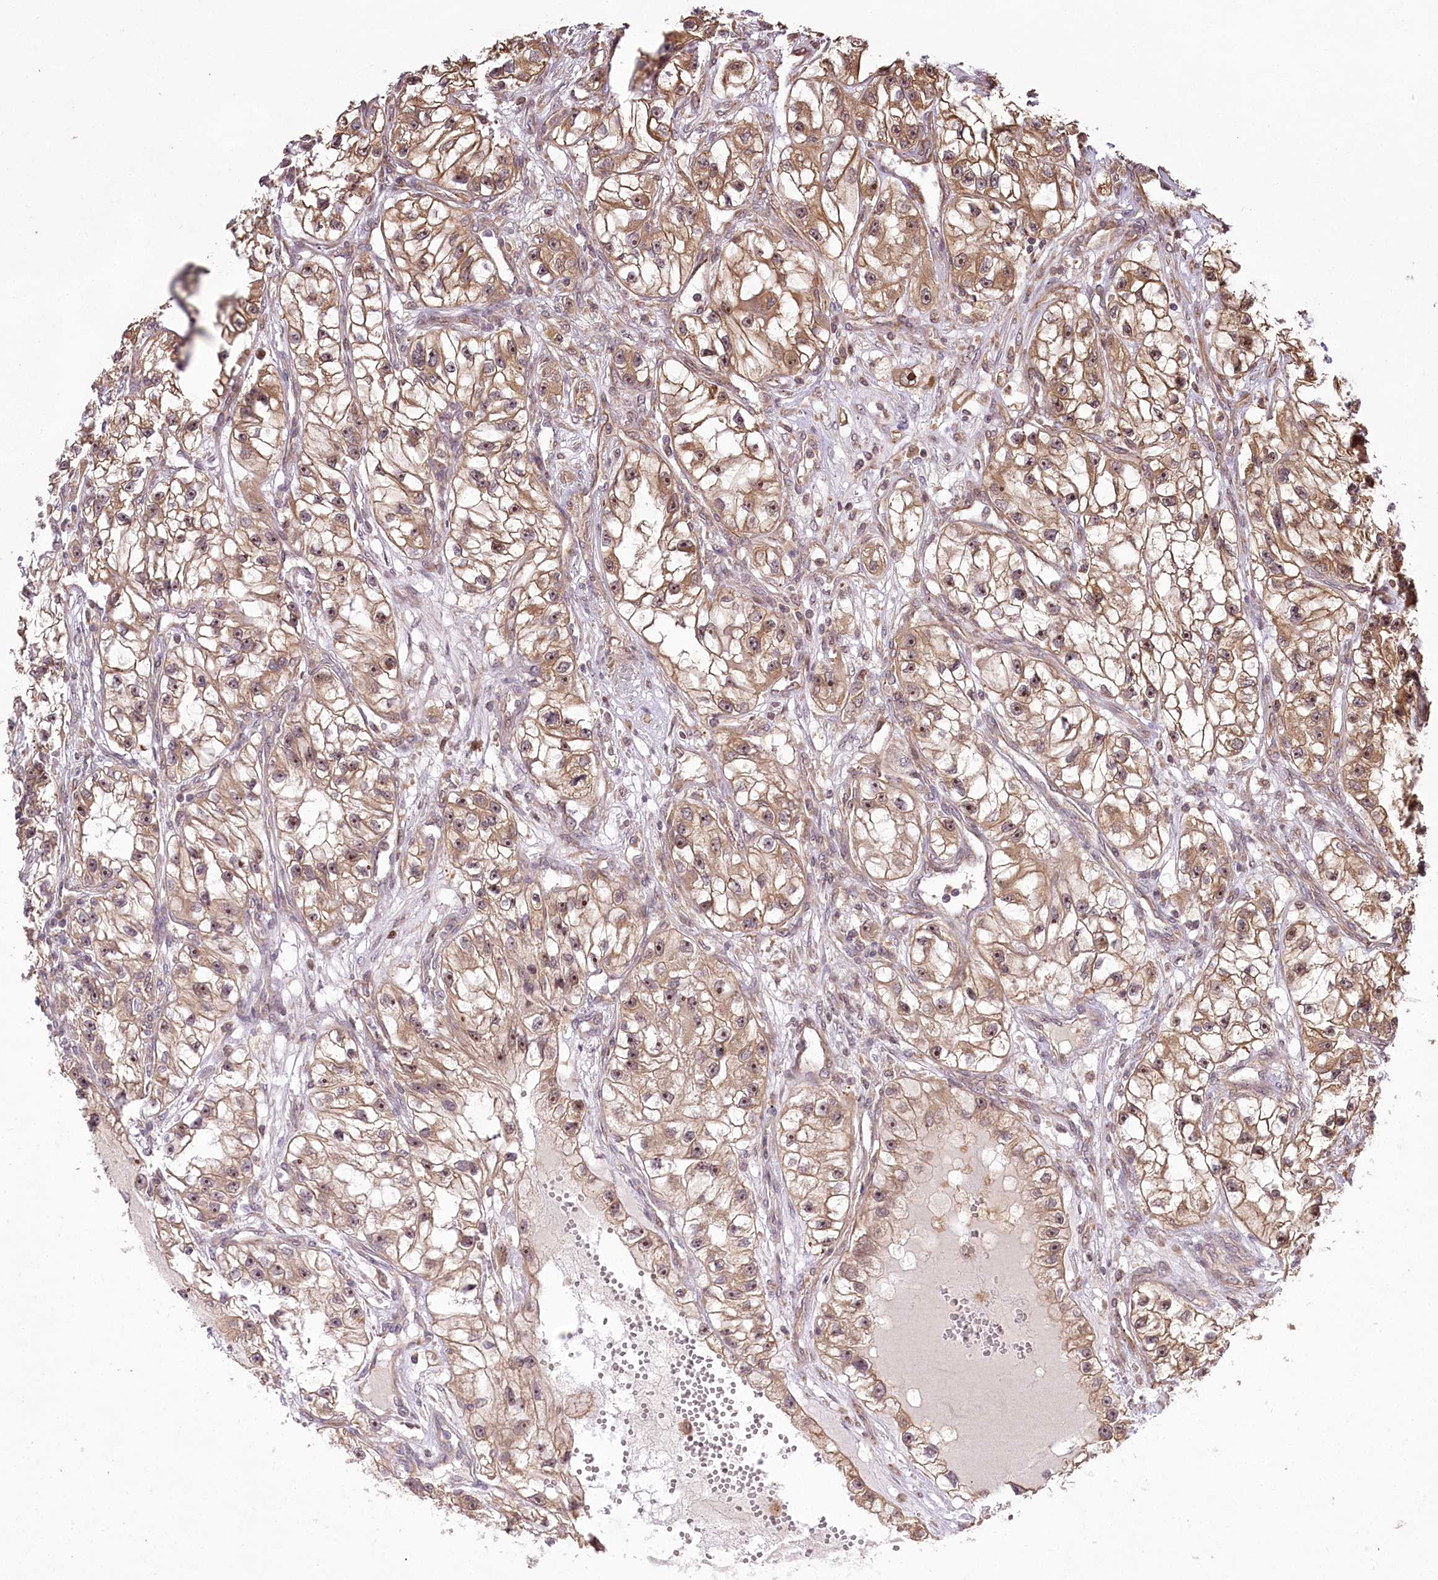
{"staining": {"intensity": "moderate", "quantity": ">75%", "location": "cytoplasmic/membranous"}, "tissue": "renal cancer", "cell_type": "Tumor cells", "image_type": "cancer", "snomed": [{"axis": "morphology", "description": "Adenocarcinoma, NOS"}, {"axis": "topography", "description": "Kidney"}], "caption": "Protein expression analysis of renal adenocarcinoma demonstrates moderate cytoplasmic/membranous staining in approximately >75% of tumor cells.", "gene": "SERGEF", "patient": {"sex": "female", "age": 57}}